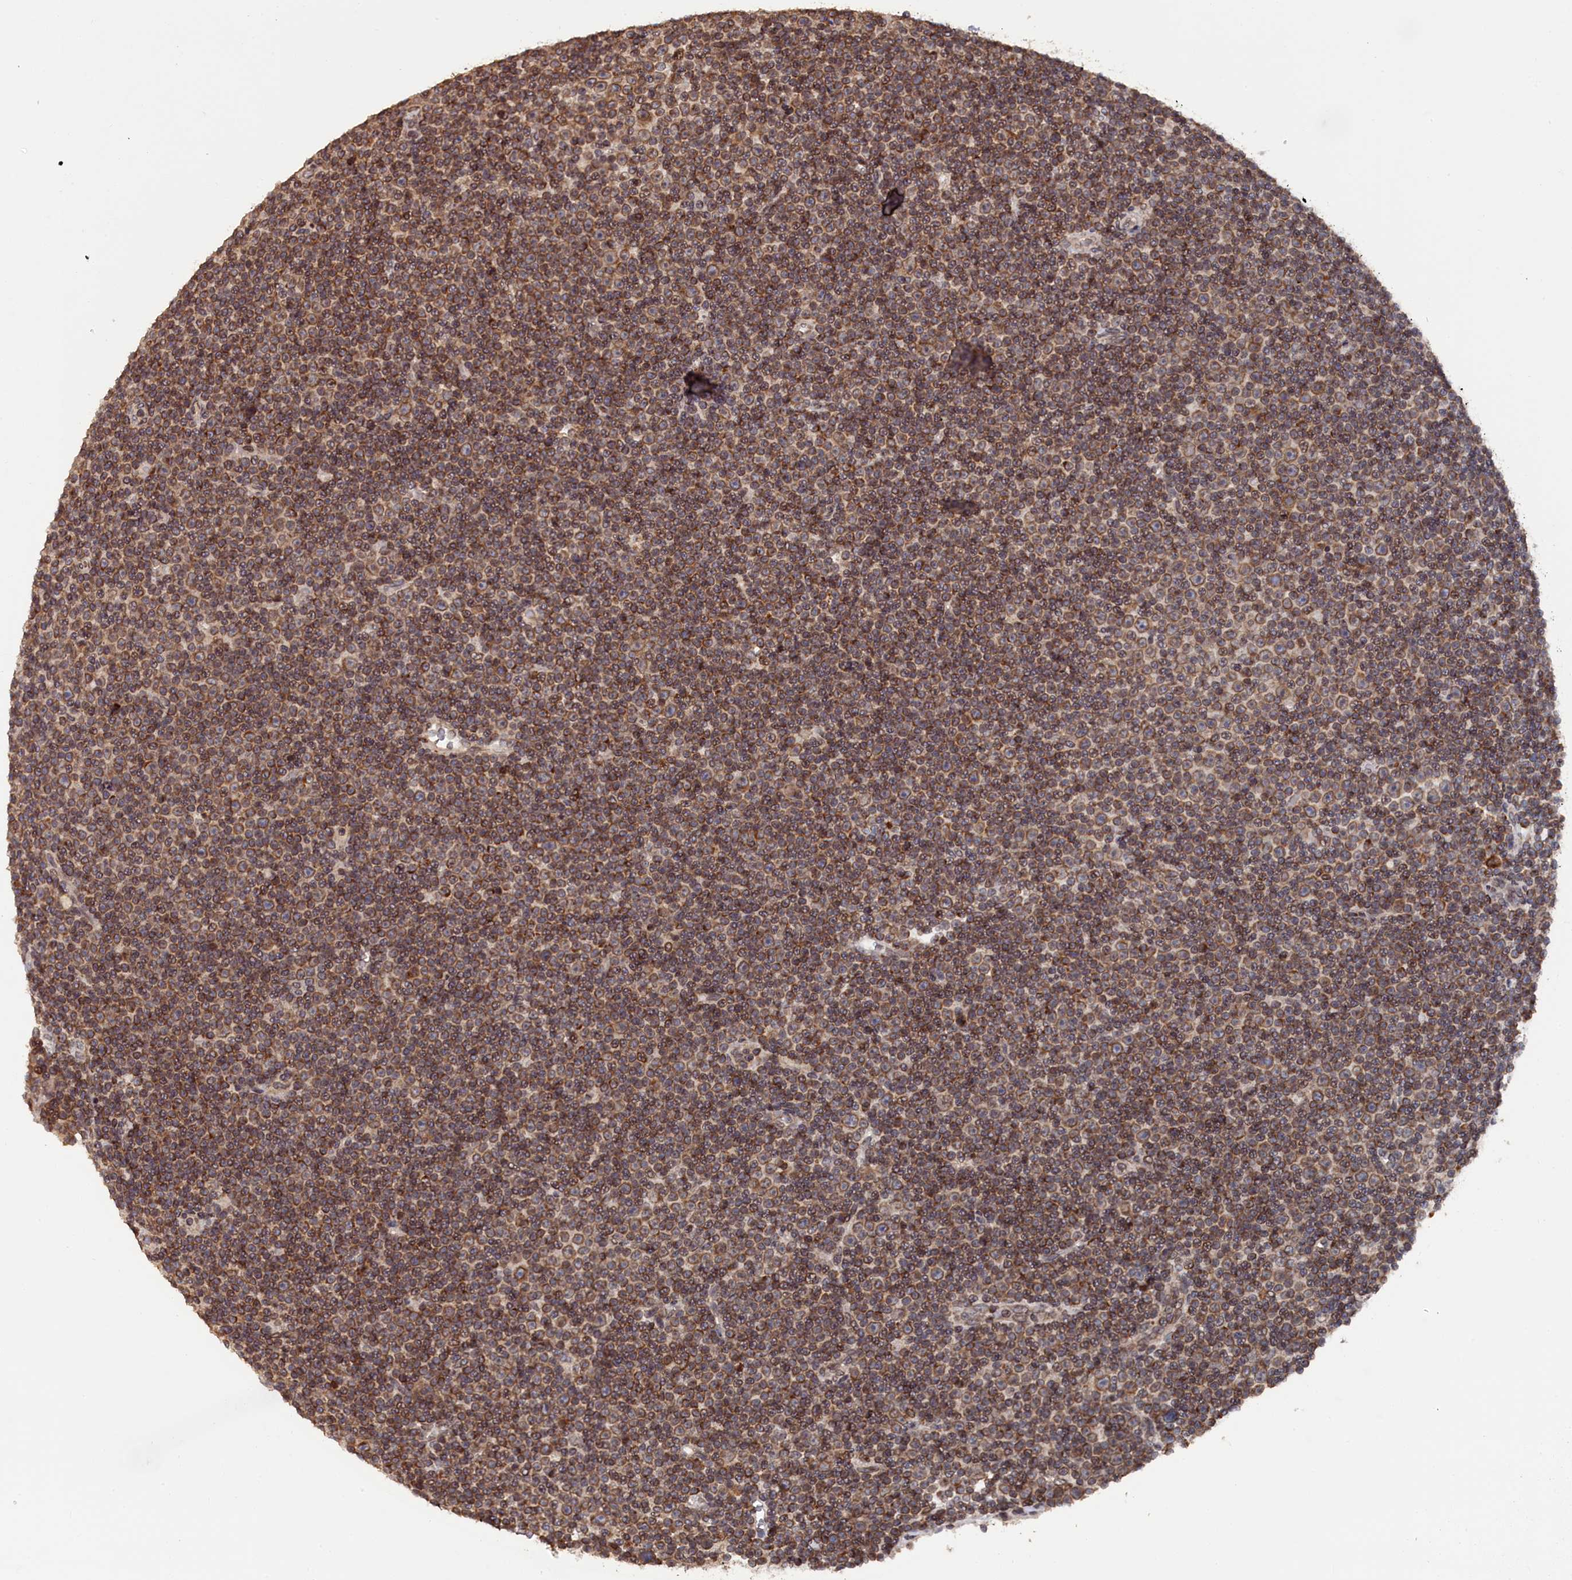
{"staining": {"intensity": "moderate", "quantity": ">75%", "location": "cytoplasmic/membranous,nuclear"}, "tissue": "lymphoma", "cell_type": "Tumor cells", "image_type": "cancer", "snomed": [{"axis": "morphology", "description": "Malignant lymphoma, non-Hodgkin's type, Low grade"}, {"axis": "topography", "description": "Lymph node"}], "caption": "This is an image of immunohistochemistry (IHC) staining of malignant lymphoma, non-Hodgkin's type (low-grade), which shows moderate staining in the cytoplasmic/membranous and nuclear of tumor cells.", "gene": "ANKEF1", "patient": {"sex": "female", "age": 67}}